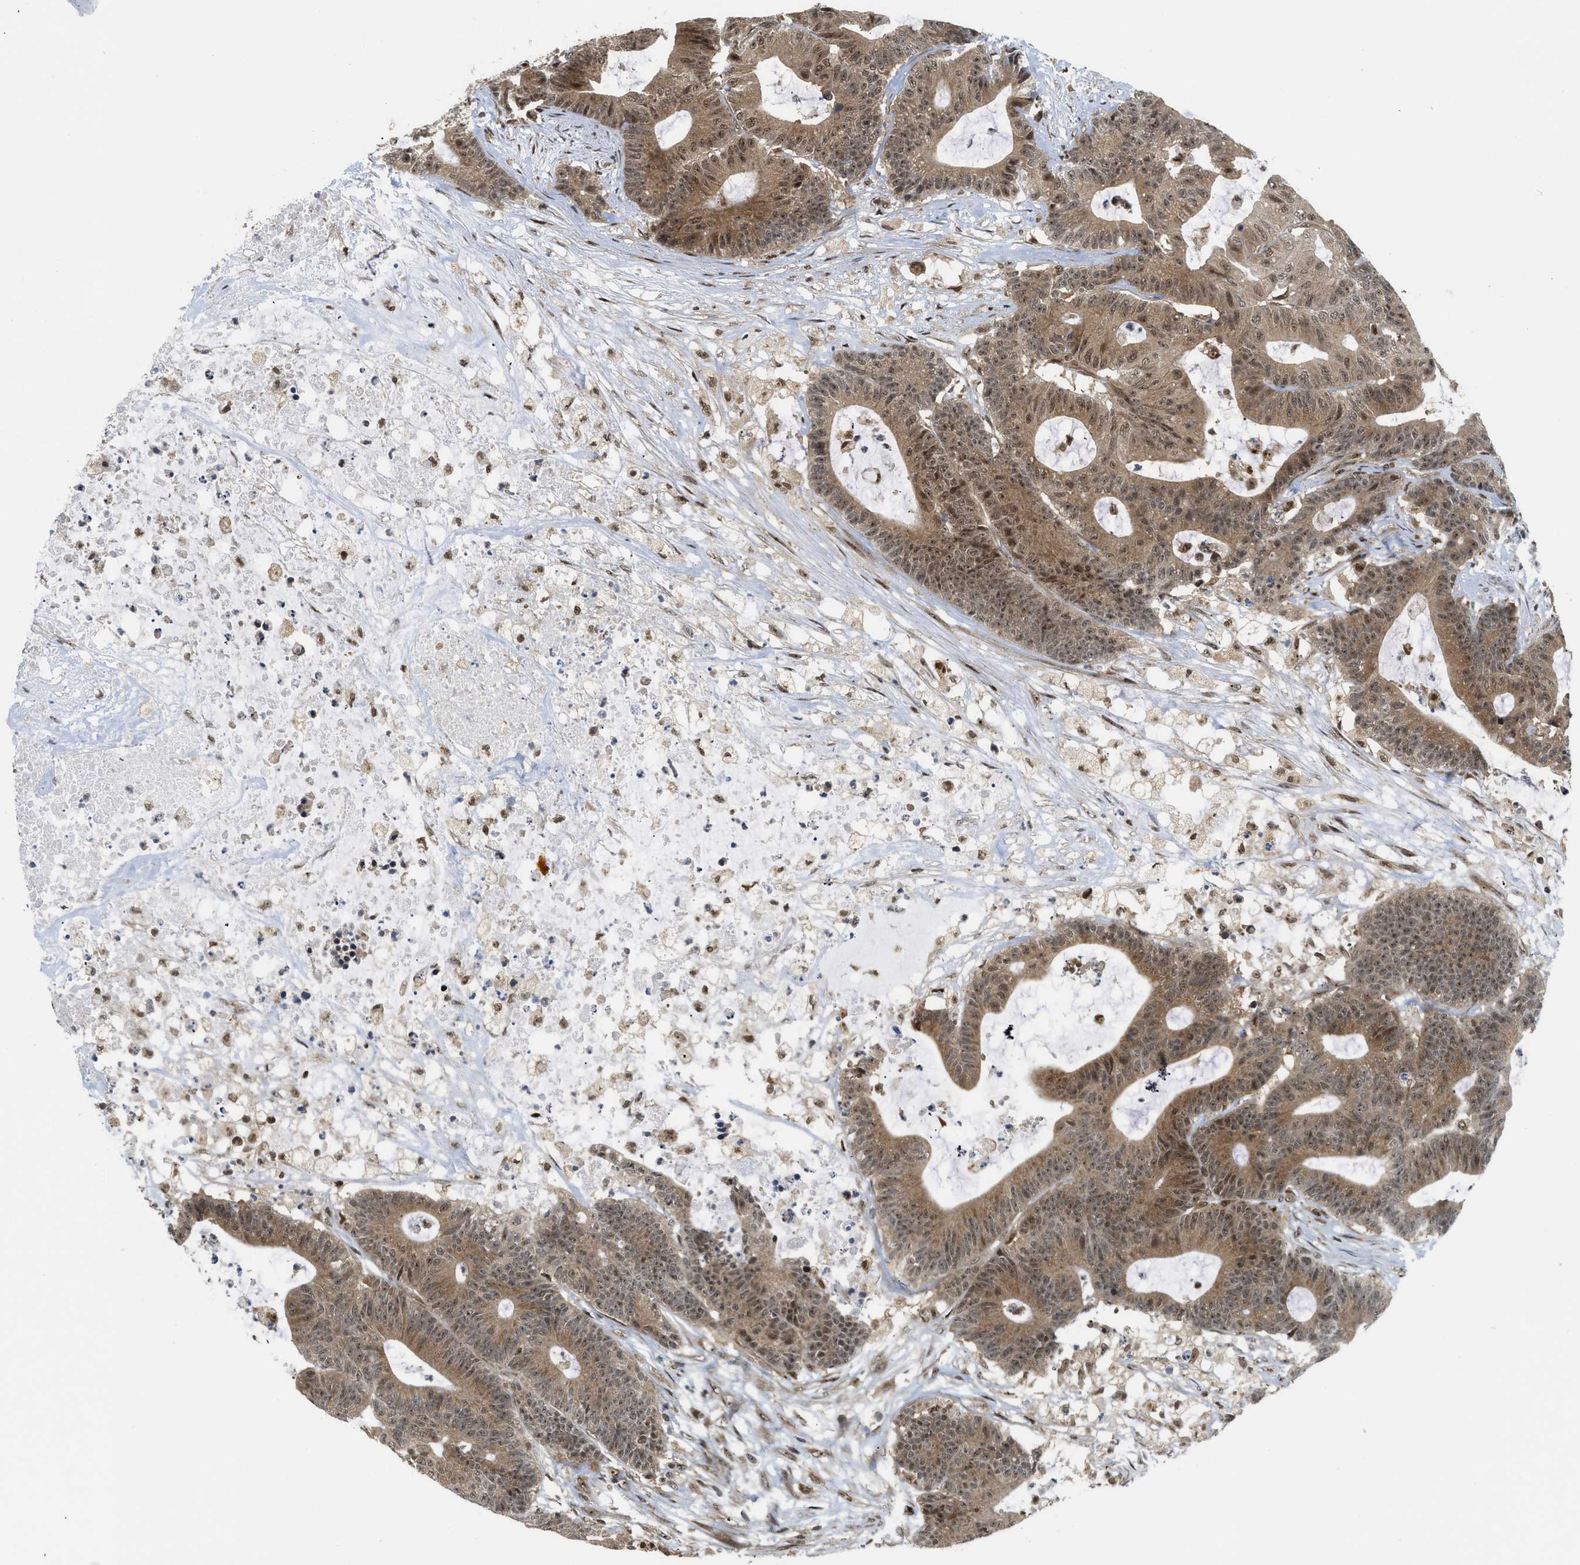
{"staining": {"intensity": "moderate", "quantity": ">75%", "location": "cytoplasmic/membranous,nuclear"}, "tissue": "colorectal cancer", "cell_type": "Tumor cells", "image_type": "cancer", "snomed": [{"axis": "morphology", "description": "Adenocarcinoma, NOS"}, {"axis": "topography", "description": "Colon"}], "caption": "Human colorectal adenocarcinoma stained with a protein marker exhibits moderate staining in tumor cells.", "gene": "TACC1", "patient": {"sex": "female", "age": 84}}